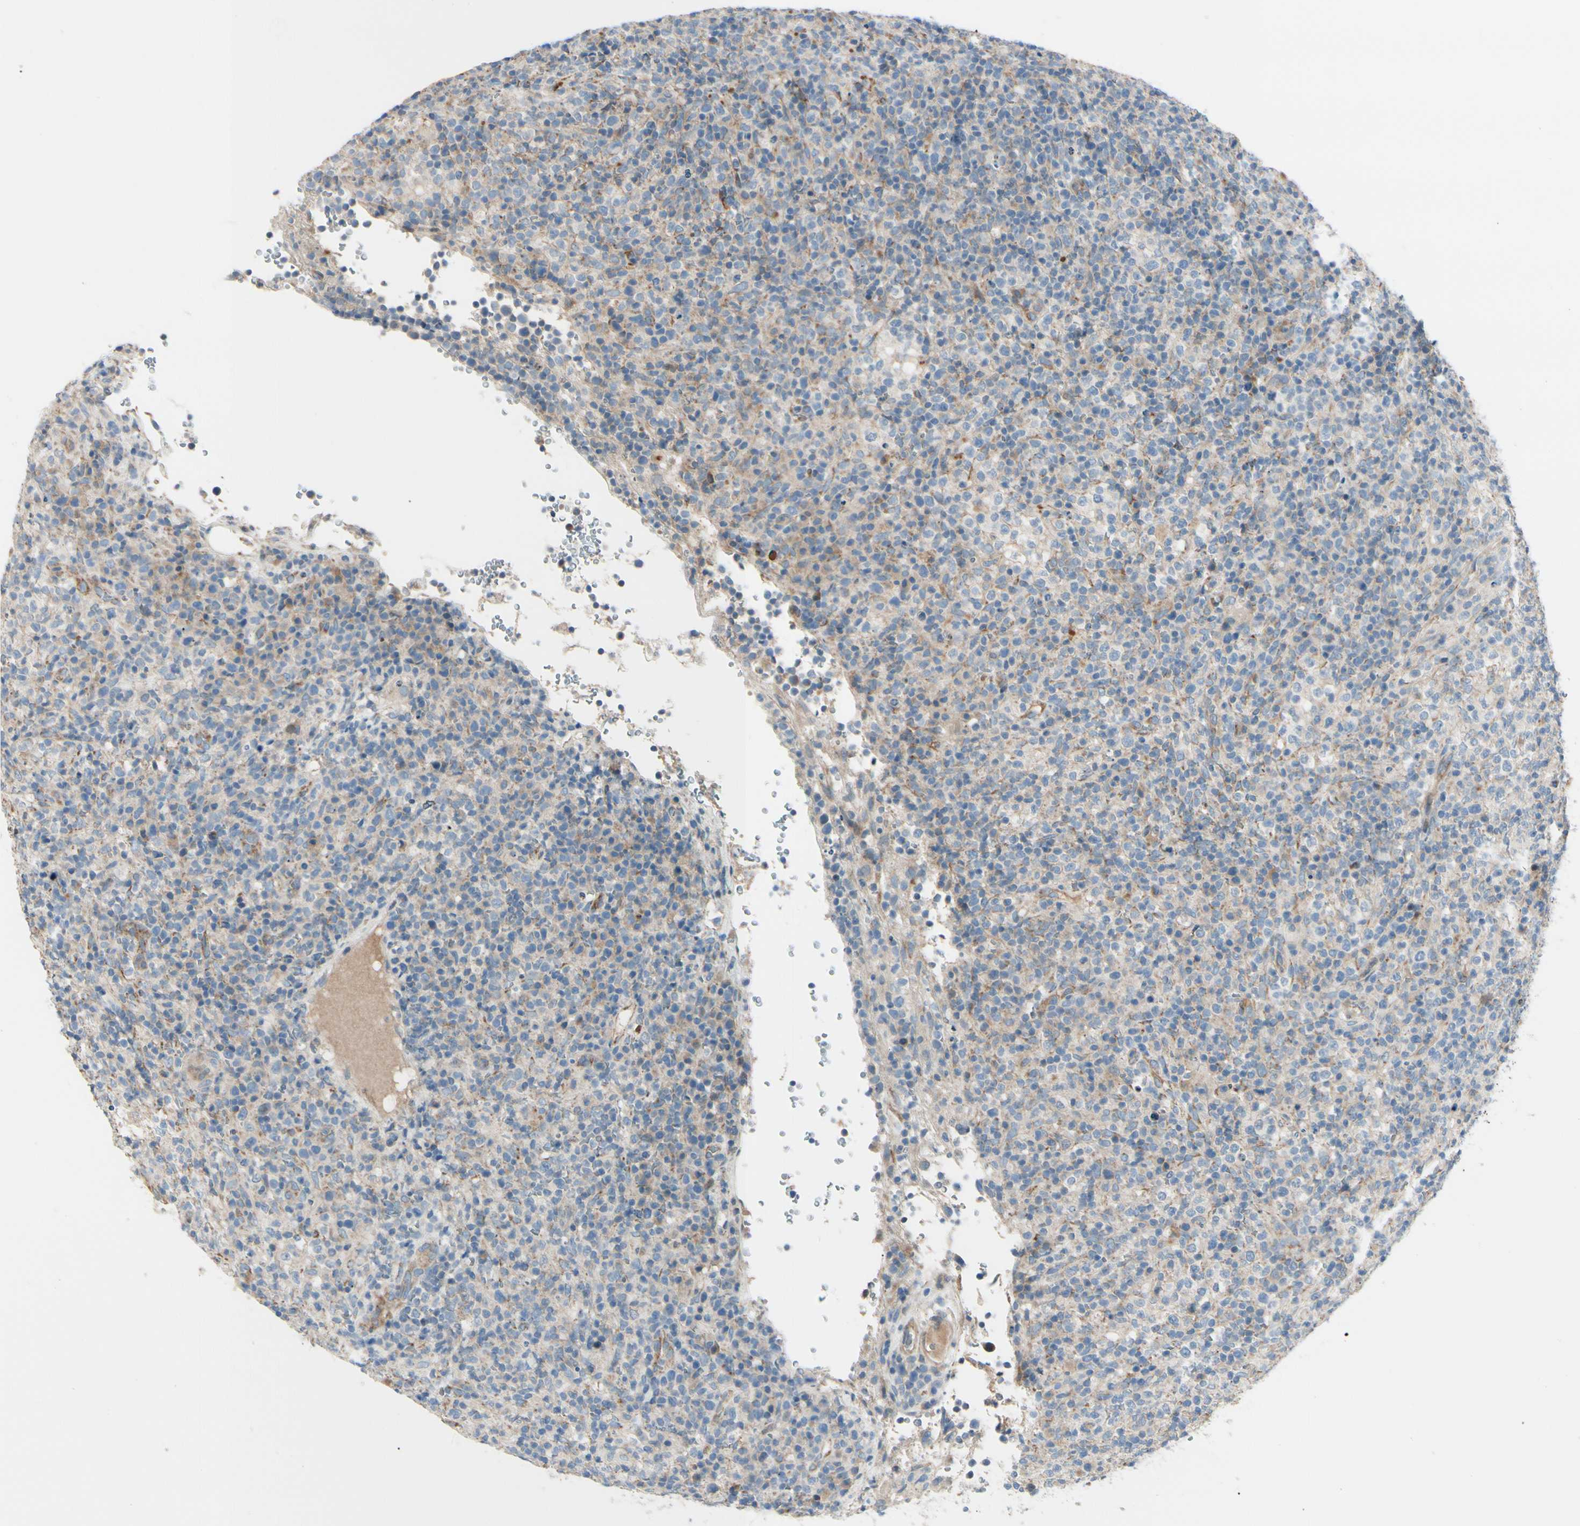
{"staining": {"intensity": "weak", "quantity": ">75%", "location": "cytoplasmic/membranous"}, "tissue": "lymphoma", "cell_type": "Tumor cells", "image_type": "cancer", "snomed": [{"axis": "morphology", "description": "Malignant lymphoma, non-Hodgkin's type, High grade"}, {"axis": "topography", "description": "Lymph node"}], "caption": "Brown immunohistochemical staining in malignant lymphoma, non-Hodgkin's type (high-grade) demonstrates weak cytoplasmic/membranous staining in approximately >75% of tumor cells.", "gene": "EPHA3", "patient": {"sex": "female", "age": 76}}